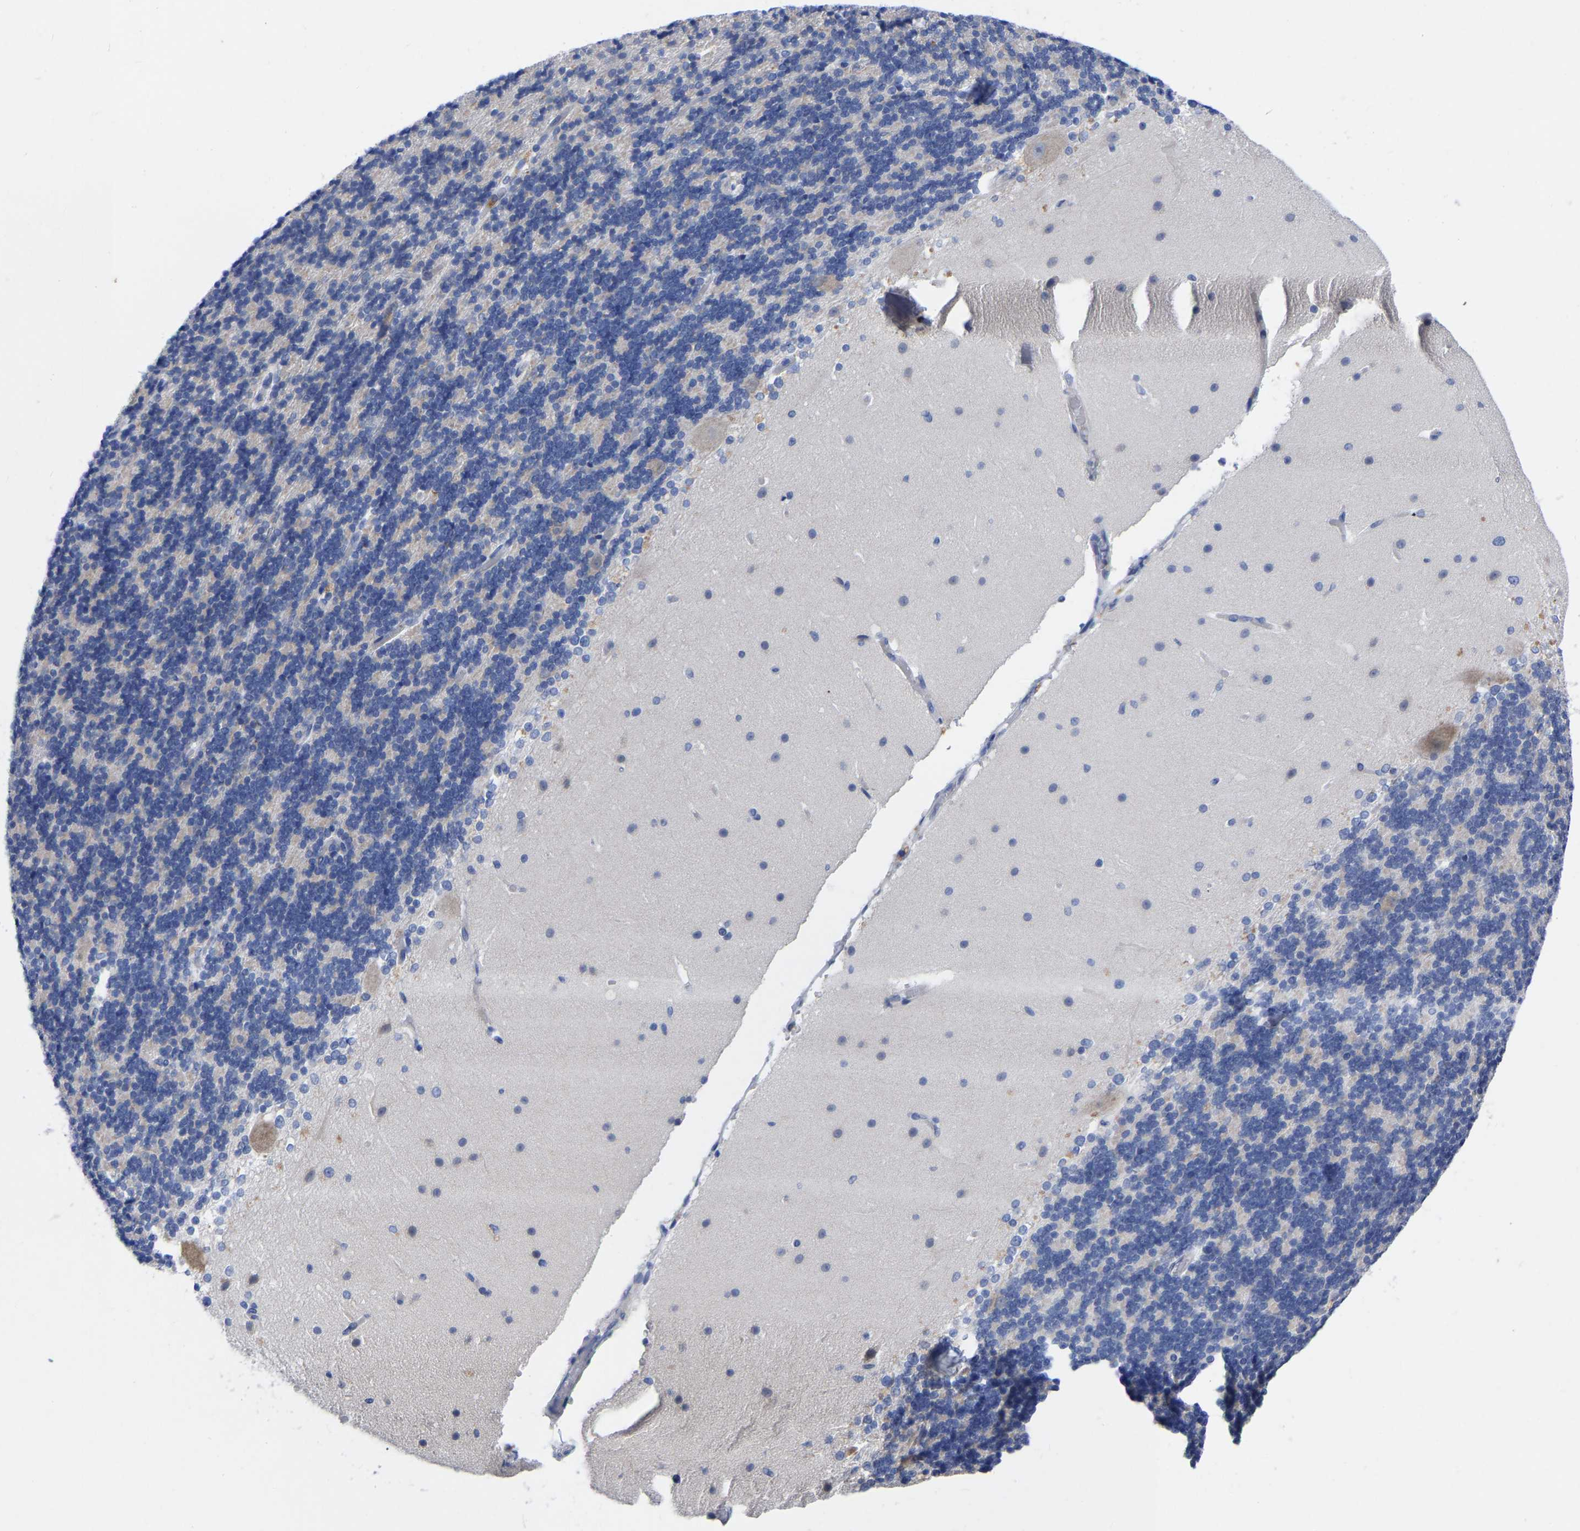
{"staining": {"intensity": "negative", "quantity": "none", "location": "none"}, "tissue": "cerebellum", "cell_type": "Cells in granular layer", "image_type": "normal", "snomed": [{"axis": "morphology", "description": "Normal tissue, NOS"}, {"axis": "topography", "description": "Cerebellum"}], "caption": "This is an IHC image of normal cerebellum. There is no positivity in cells in granular layer.", "gene": "PTPN7", "patient": {"sex": "female", "age": 19}}